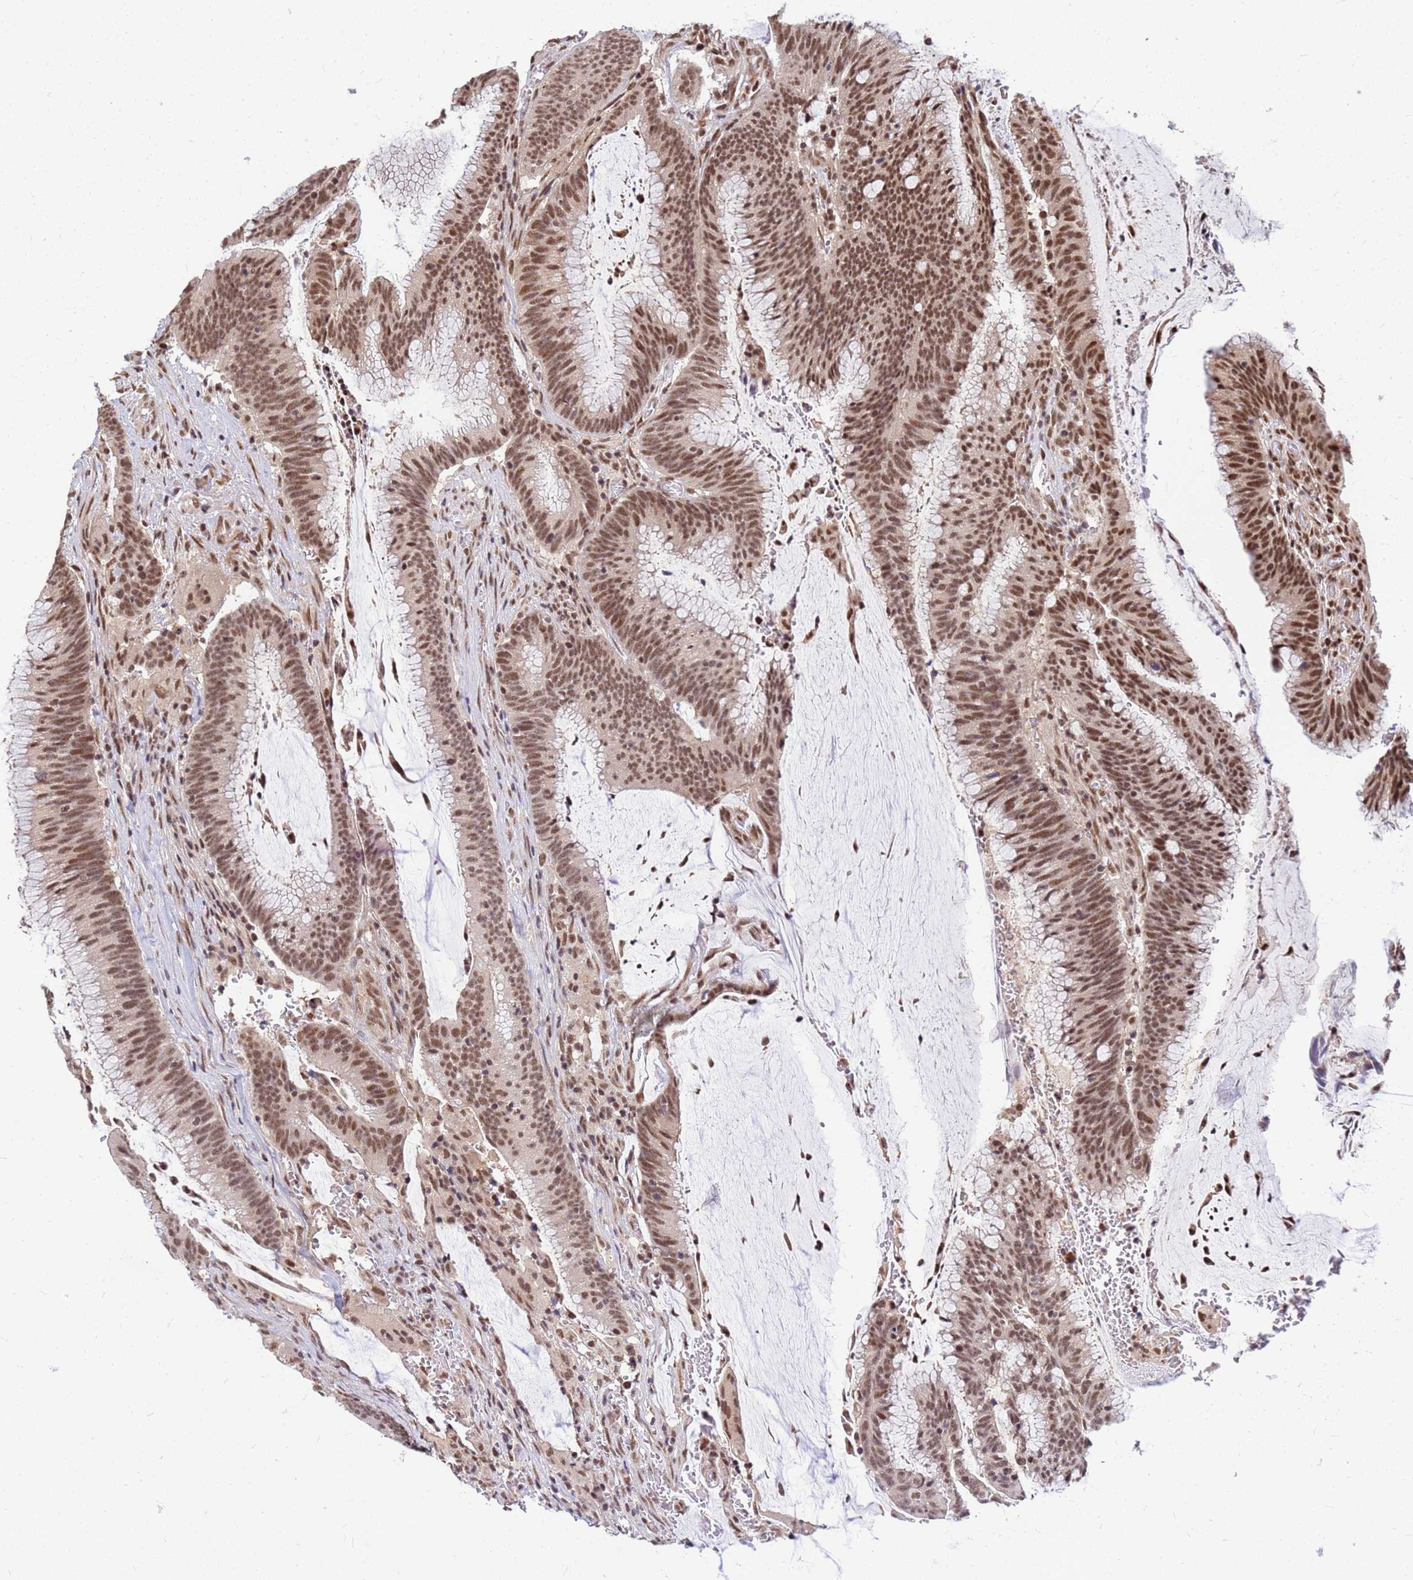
{"staining": {"intensity": "moderate", "quantity": ">75%", "location": "nuclear"}, "tissue": "colorectal cancer", "cell_type": "Tumor cells", "image_type": "cancer", "snomed": [{"axis": "morphology", "description": "Adenocarcinoma, NOS"}, {"axis": "topography", "description": "Rectum"}], "caption": "IHC micrograph of neoplastic tissue: colorectal cancer stained using immunohistochemistry displays medium levels of moderate protein expression localized specifically in the nuclear of tumor cells, appearing as a nuclear brown color.", "gene": "NCBP2", "patient": {"sex": "female", "age": 77}}